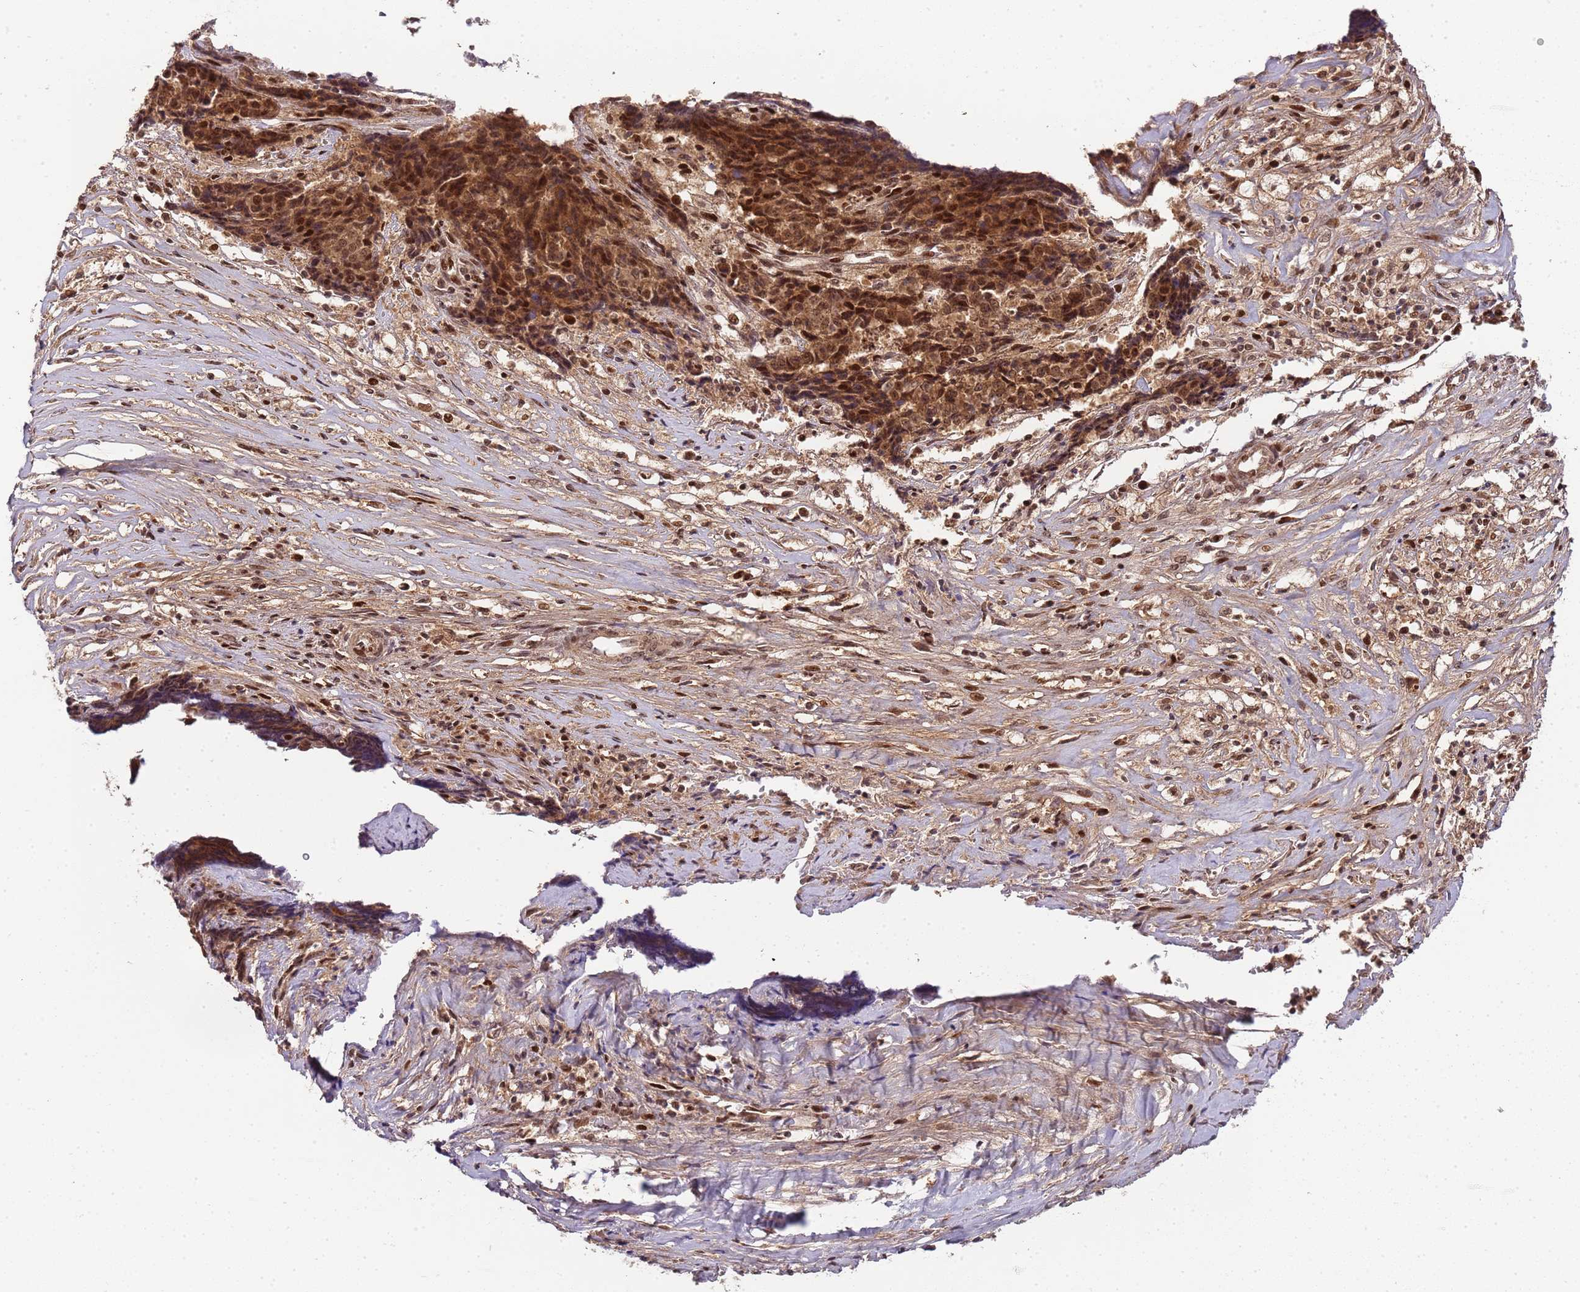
{"staining": {"intensity": "moderate", "quantity": ">75%", "location": "cytoplasmic/membranous,nuclear"}, "tissue": "ovarian cancer", "cell_type": "Tumor cells", "image_type": "cancer", "snomed": [{"axis": "morphology", "description": "Carcinoma, endometroid"}, {"axis": "topography", "description": "Ovary"}], "caption": "Ovarian endometroid carcinoma stained with IHC demonstrates moderate cytoplasmic/membranous and nuclear expression in about >75% of tumor cells. The staining was performed using DAB, with brown indicating positive protein expression. Nuclei are stained blue with hematoxylin.", "gene": "EDC3", "patient": {"sex": "female", "age": 42}}